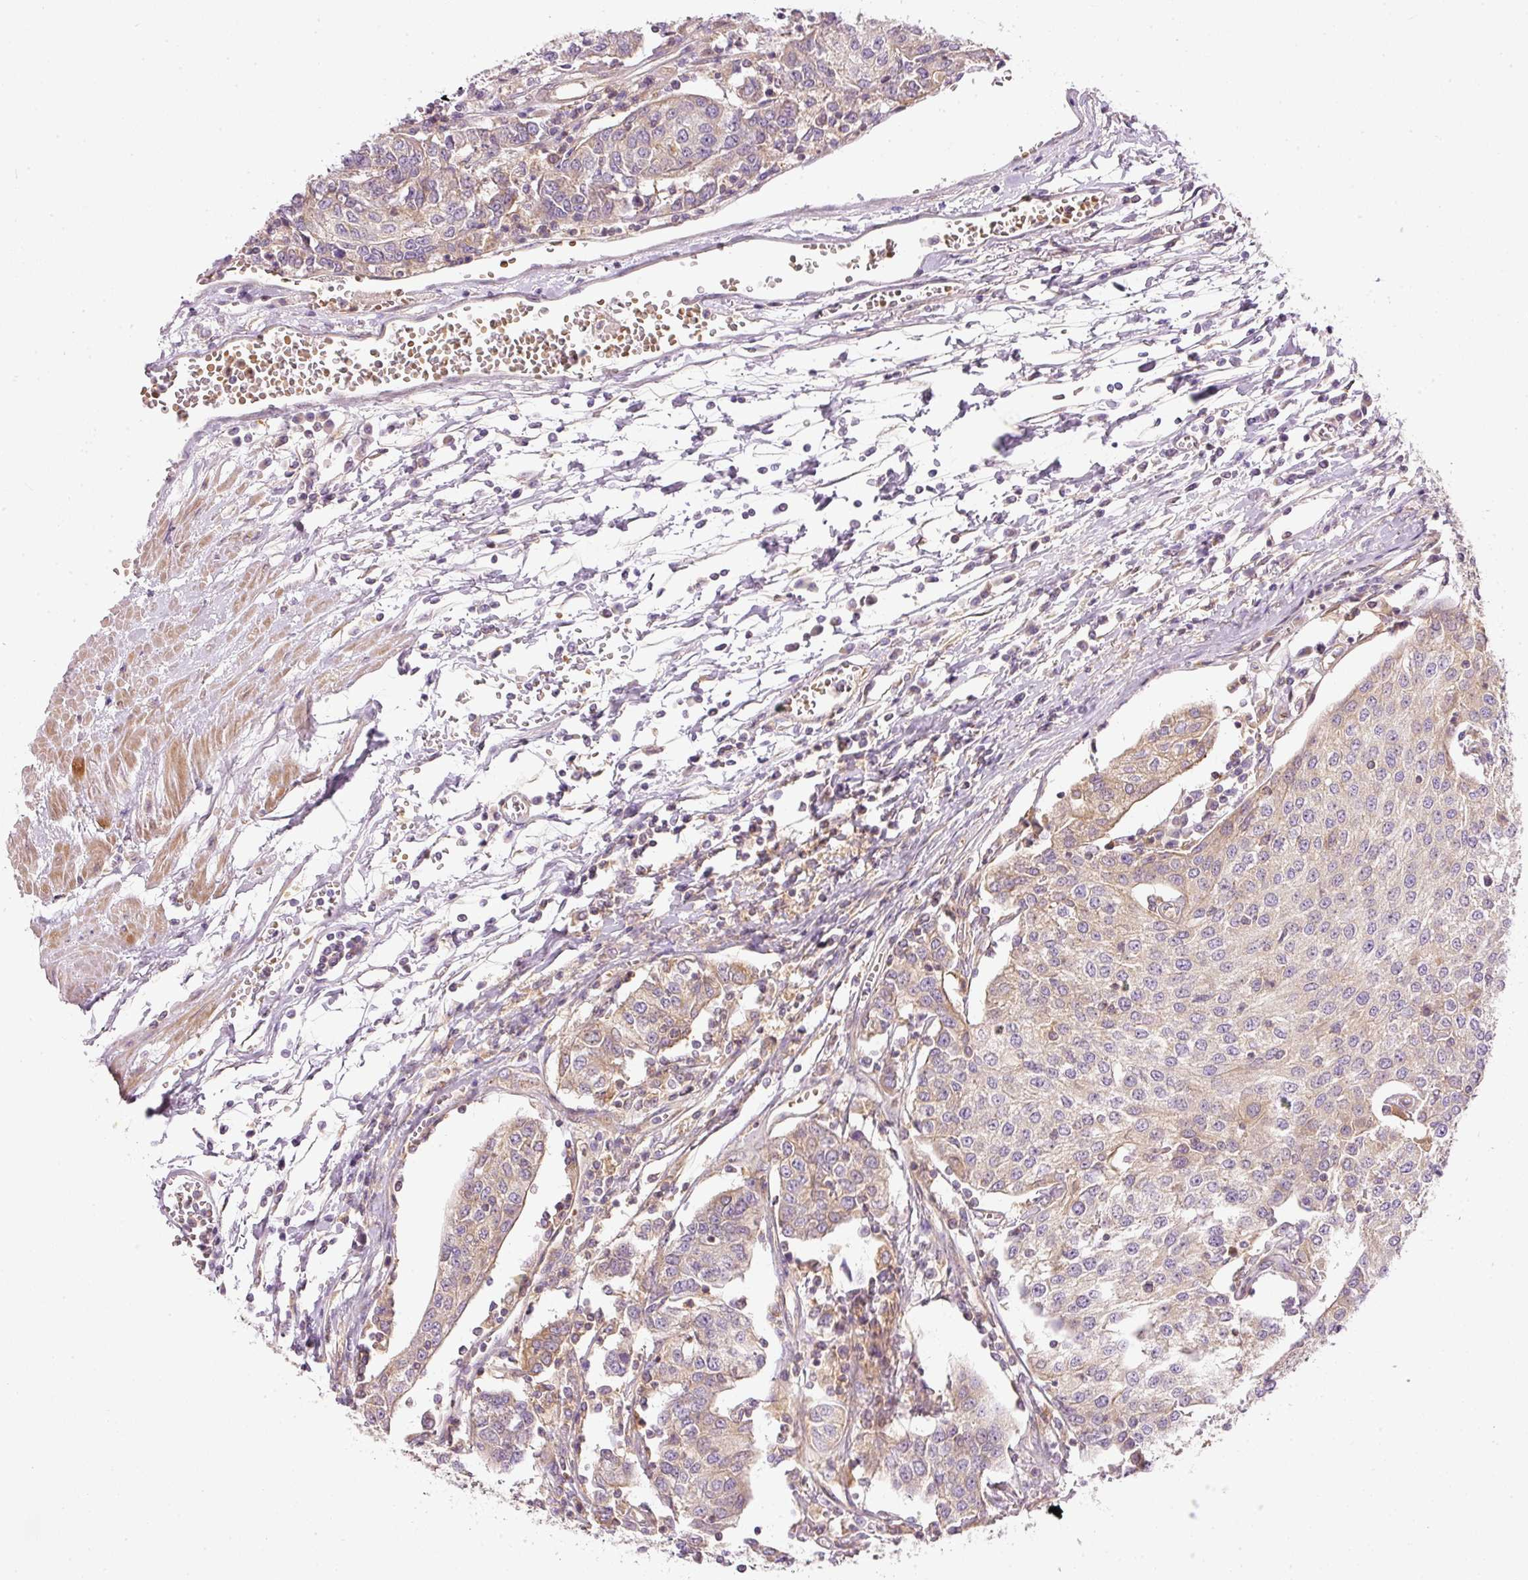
{"staining": {"intensity": "negative", "quantity": "none", "location": "none"}, "tissue": "urothelial cancer", "cell_type": "Tumor cells", "image_type": "cancer", "snomed": [{"axis": "morphology", "description": "Urothelial carcinoma, High grade"}, {"axis": "topography", "description": "Urinary bladder"}], "caption": "A micrograph of human urothelial carcinoma (high-grade) is negative for staining in tumor cells.", "gene": "TBC1D2B", "patient": {"sex": "female", "age": 85}}